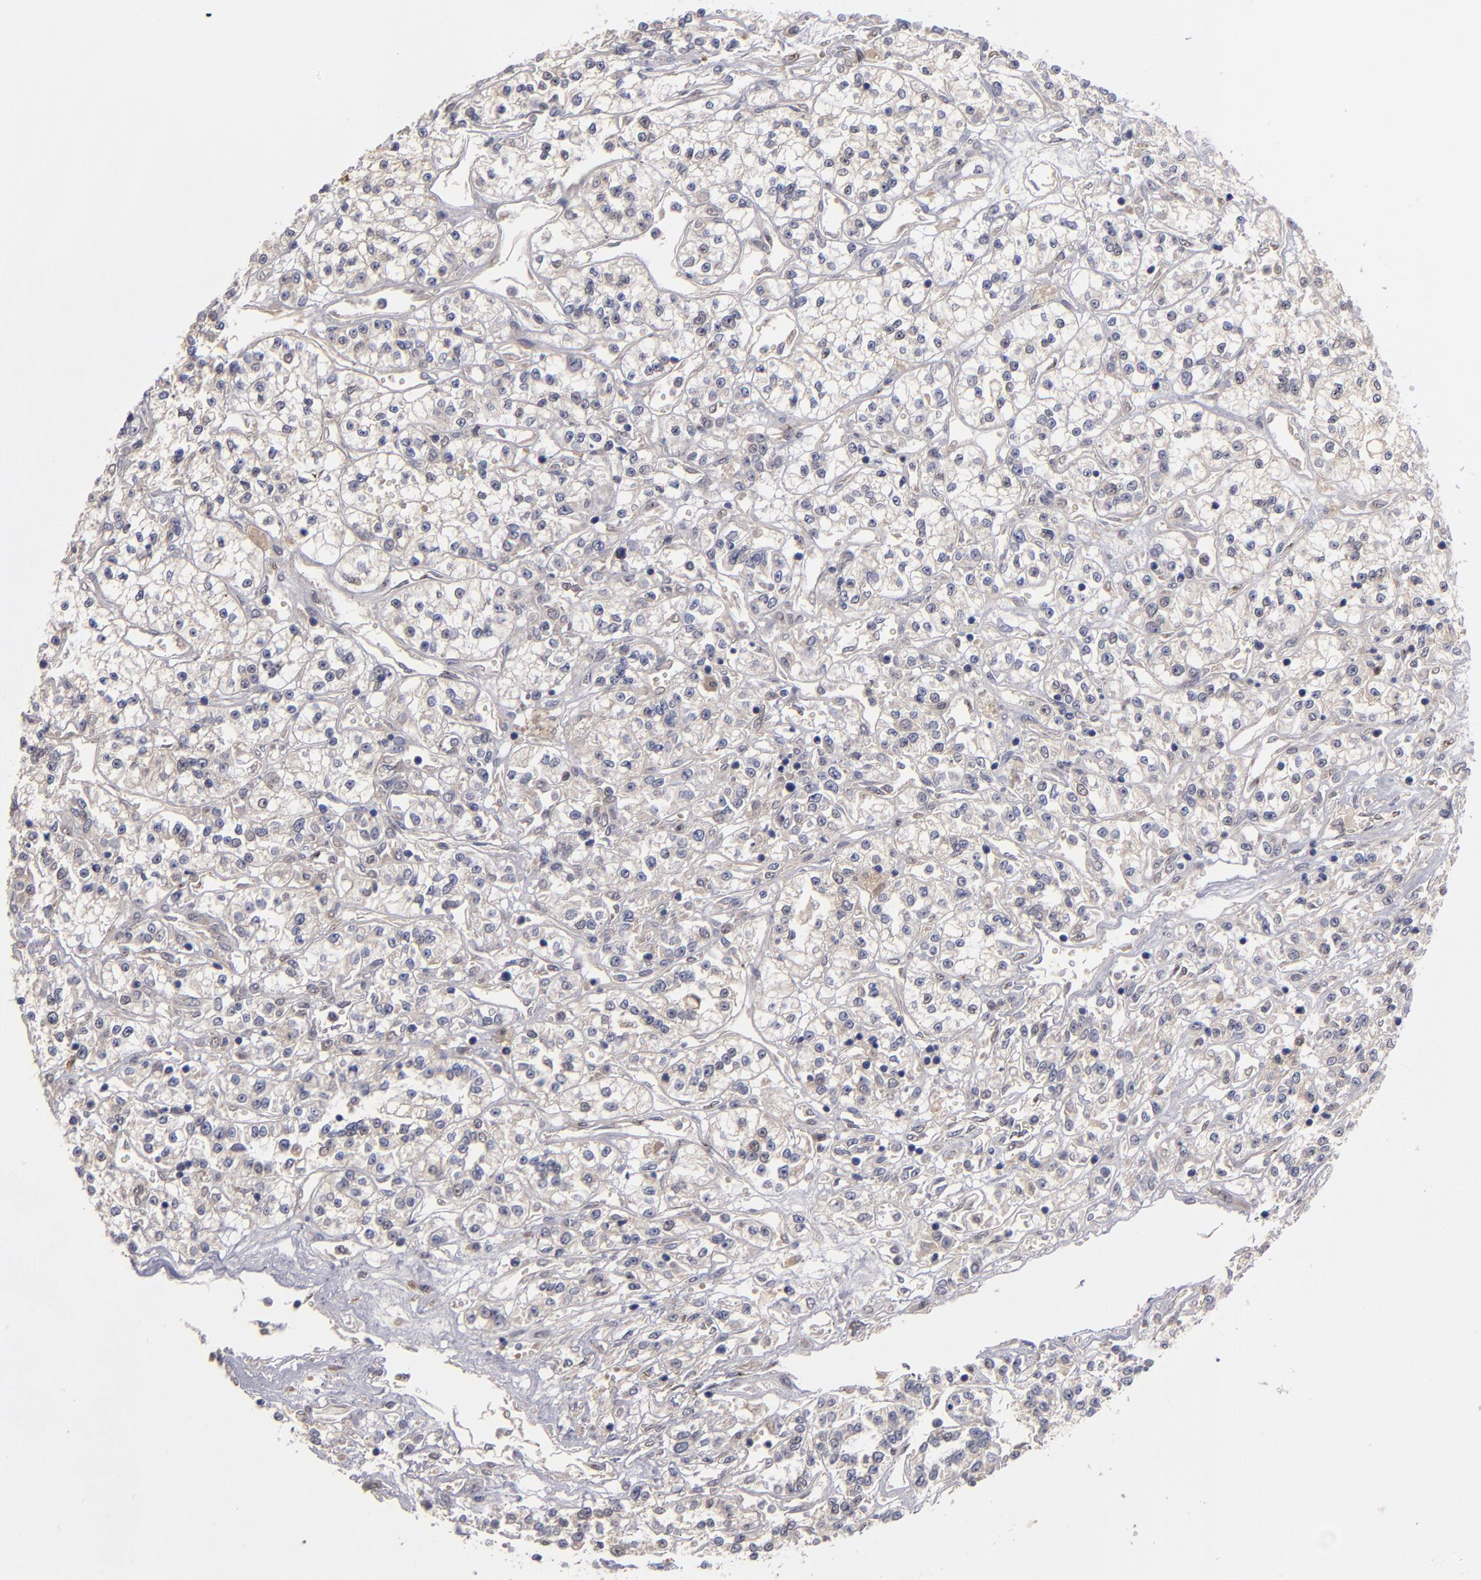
{"staining": {"intensity": "negative", "quantity": "none", "location": "none"}, "tissue": "renal cancer", "cell_type": "Tumor cells", "image_type": "cancer", "snomed": [{"axis": "morphology", "description": "Adenocarcinoma, NOS"}, {"axis": "topography", "description": "Kidney"}], "caption": "DAB (3,3'-diaminobenzidine) immunohistochemical staining of human renal cancer exhibits no significant positivity in tumor cells.", "gene": "EXD2", "patient": {"sex": "female", "age": 76}}